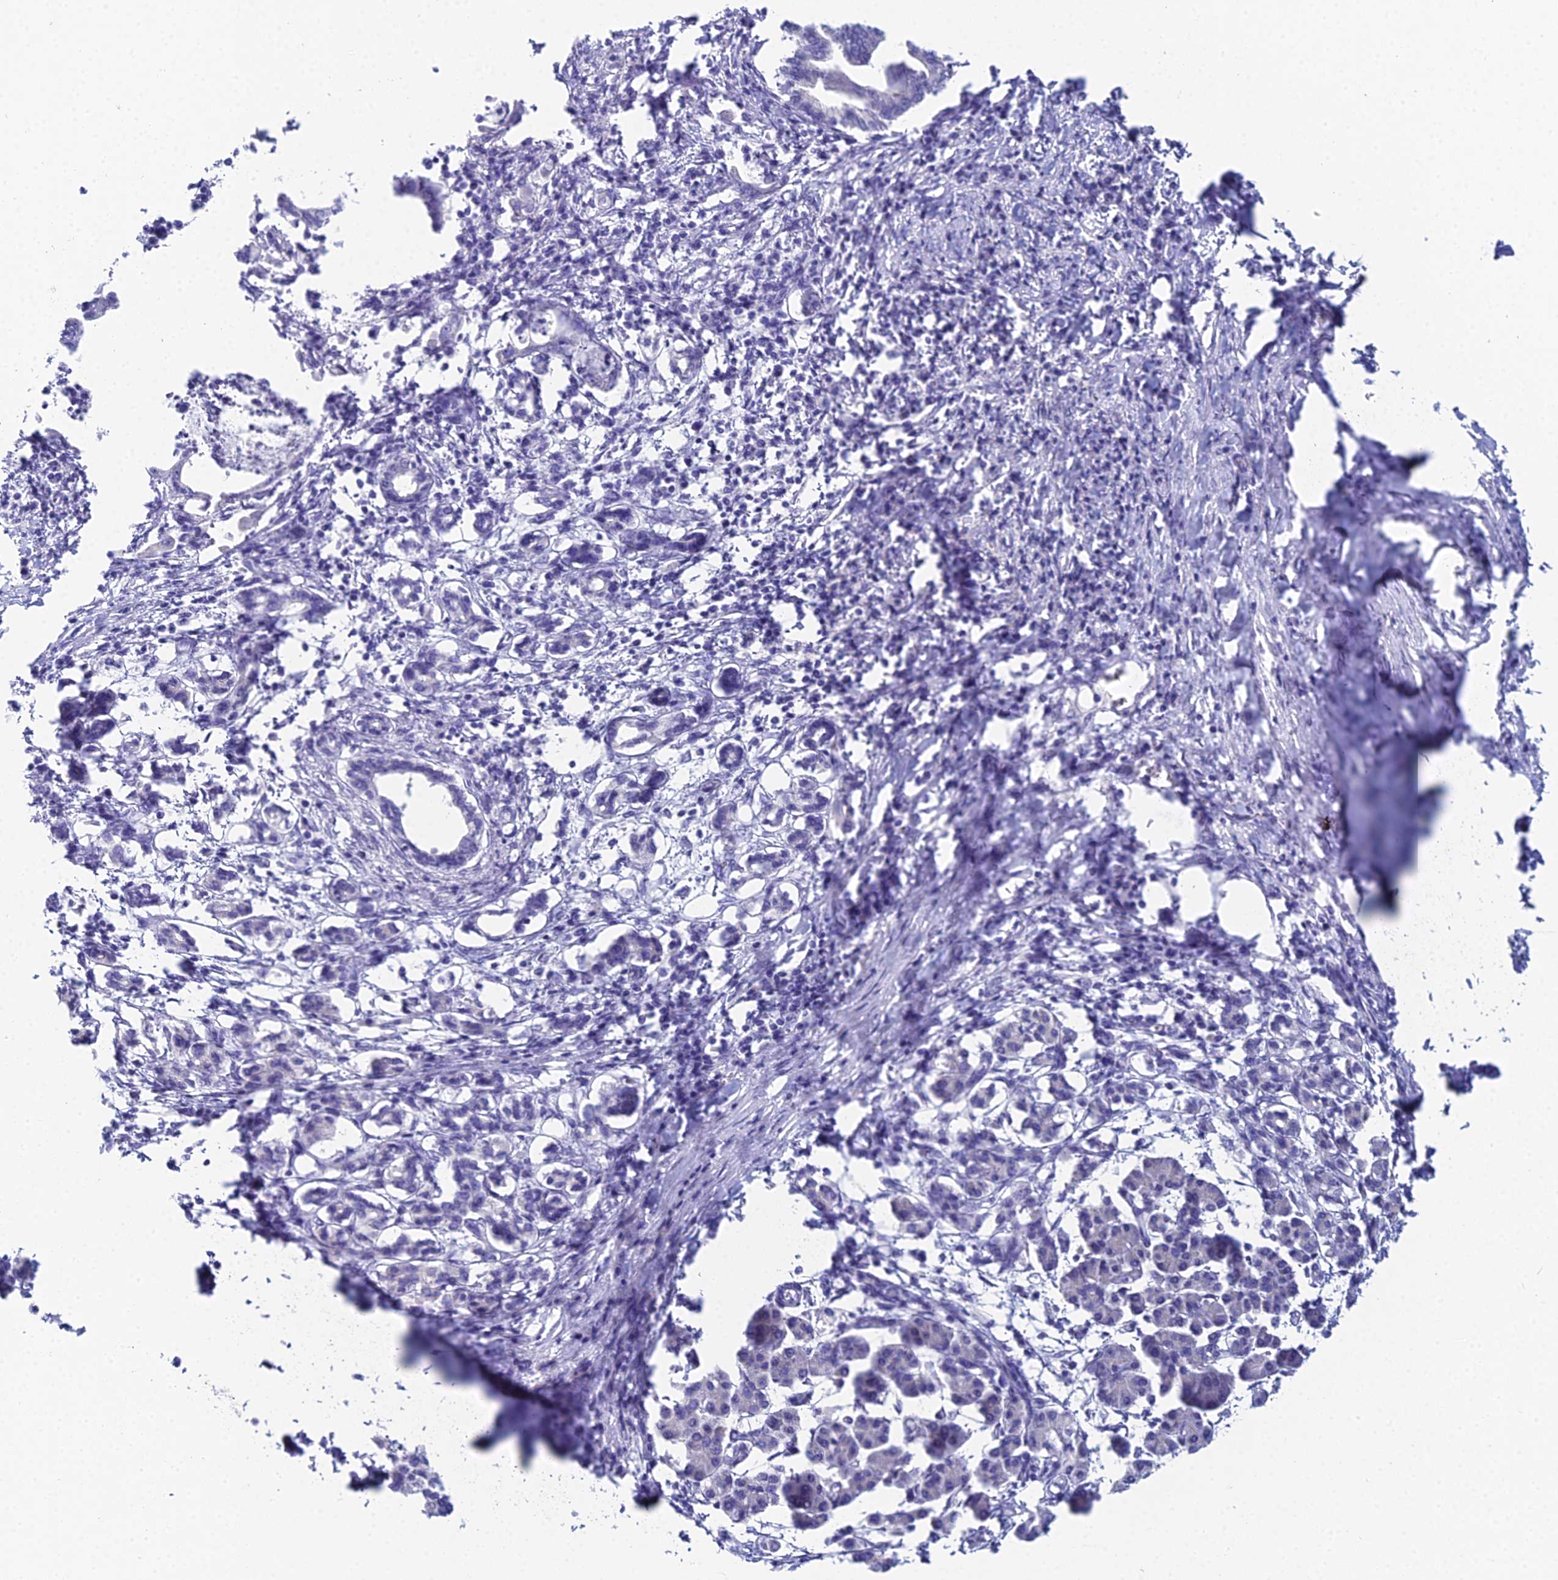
{"staining": {"intensity": "negative", "quantity": "none", "location": "none"}, "tissue": "pancreatic cancer", "cell_type": "Tumor cells", "image_type": "cancer", "snomed": [{"axis": "morphology", "description": "Adenocarcinoma, NOS"}, {"axis": "topography", "description": "Pancreas"}], "caption": "Tumor cells are negative for brown protein staining in pancreatic adenocarcinoma.", "gene": "PRR22", "patient": {"sex": "female", "age": 55}}